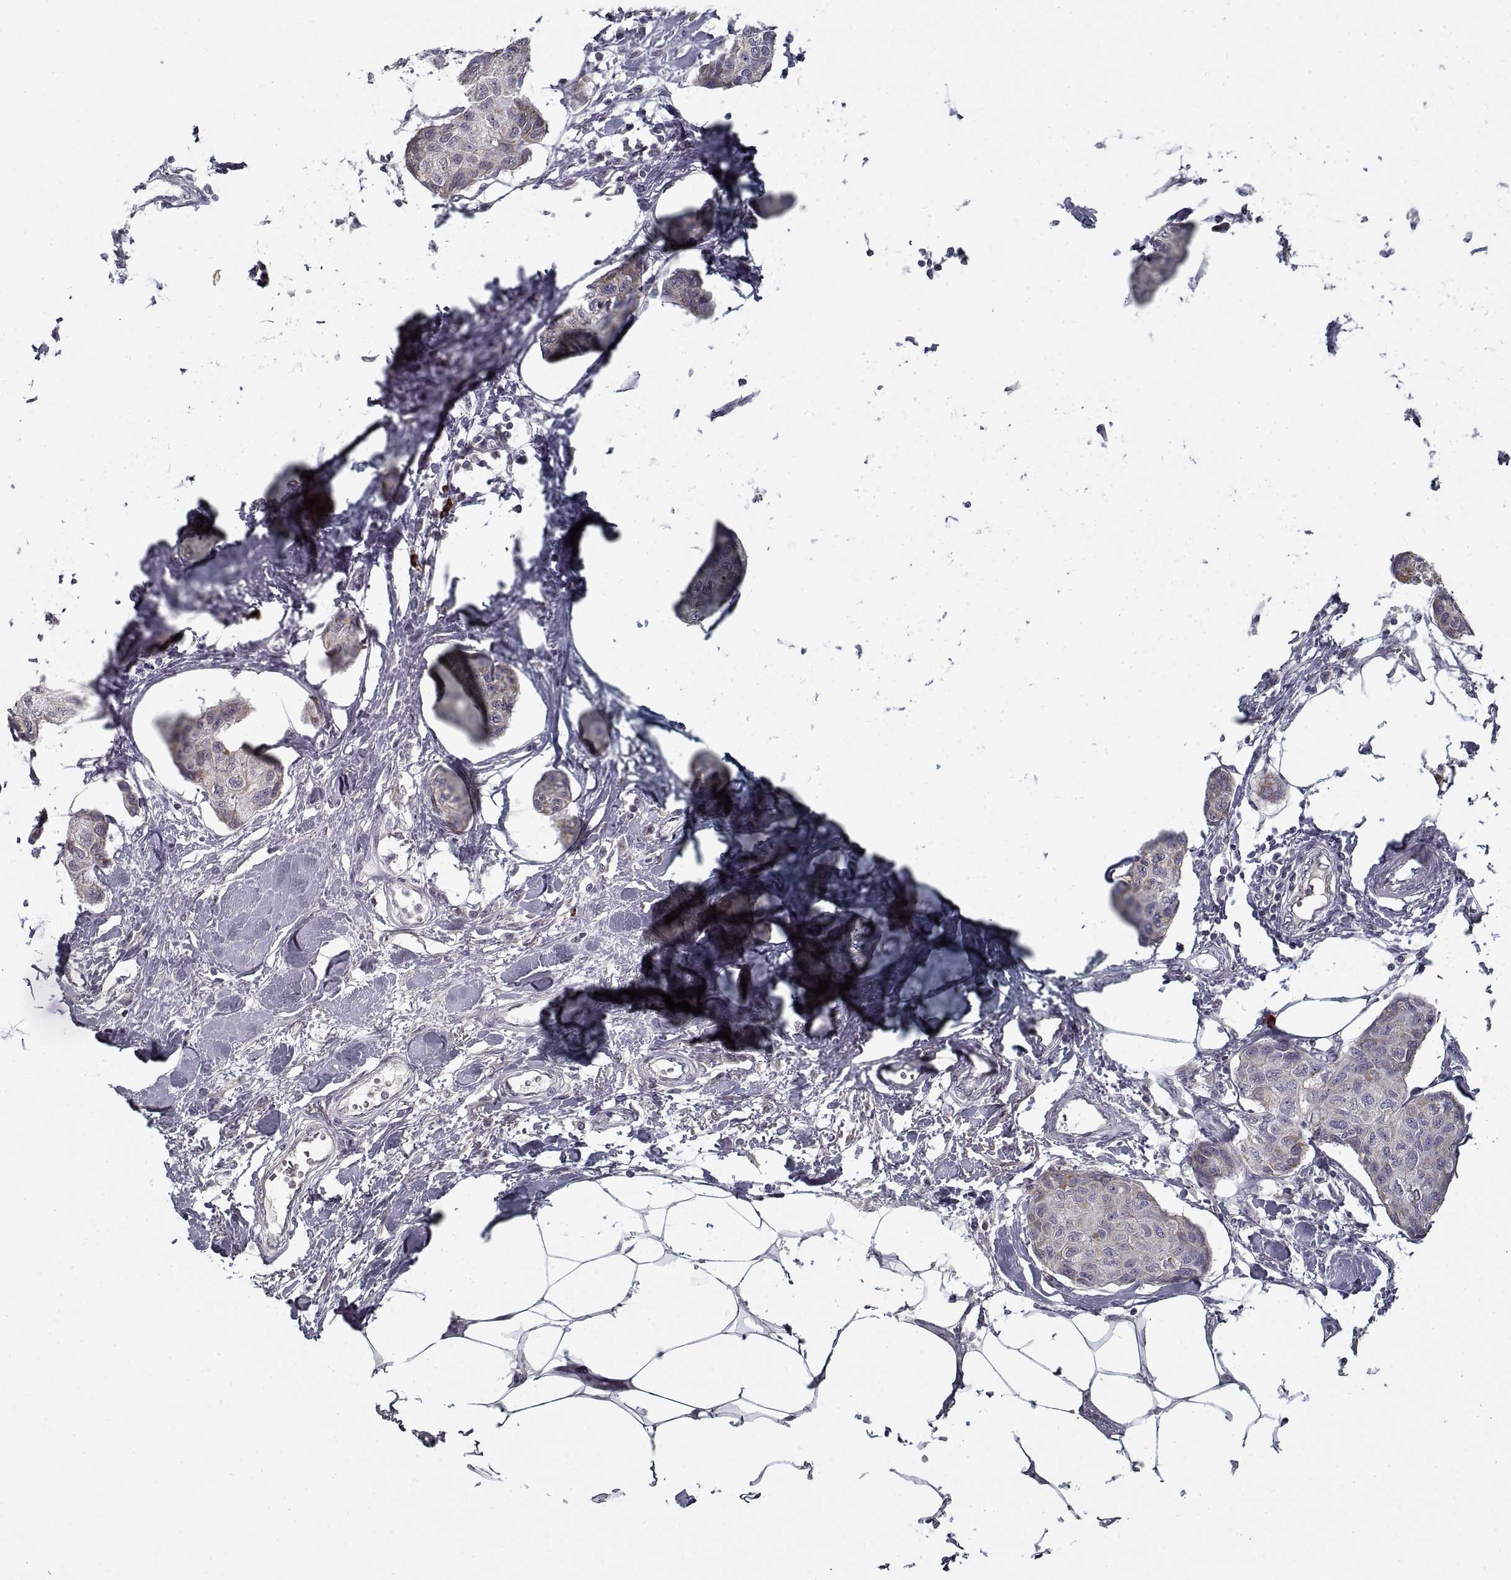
{"staining": {"intensity": "negative", "quantity": "none", "location": "none"}, "tissue": "breast cancer", "cell_type": "Tumor cells", "image_type": "cancer", "snomed": [{"axis": "morphology", "description": "Duct carcinoma"}, {"axis": "topography", "description": "Breast"}], "caption": "An immunohistochemistry (IHC) photomicrograph of breast cancer (invasive ductal carcinoma) is shown. There is no staining in tumor cells of breast cancer (invasive ductal carcinoma). (Immunohistochemistry (ihc), brightfield microscopy, high magnification).", "gene": "GAD2", "patient": {"sex": "female", "age": 80}}